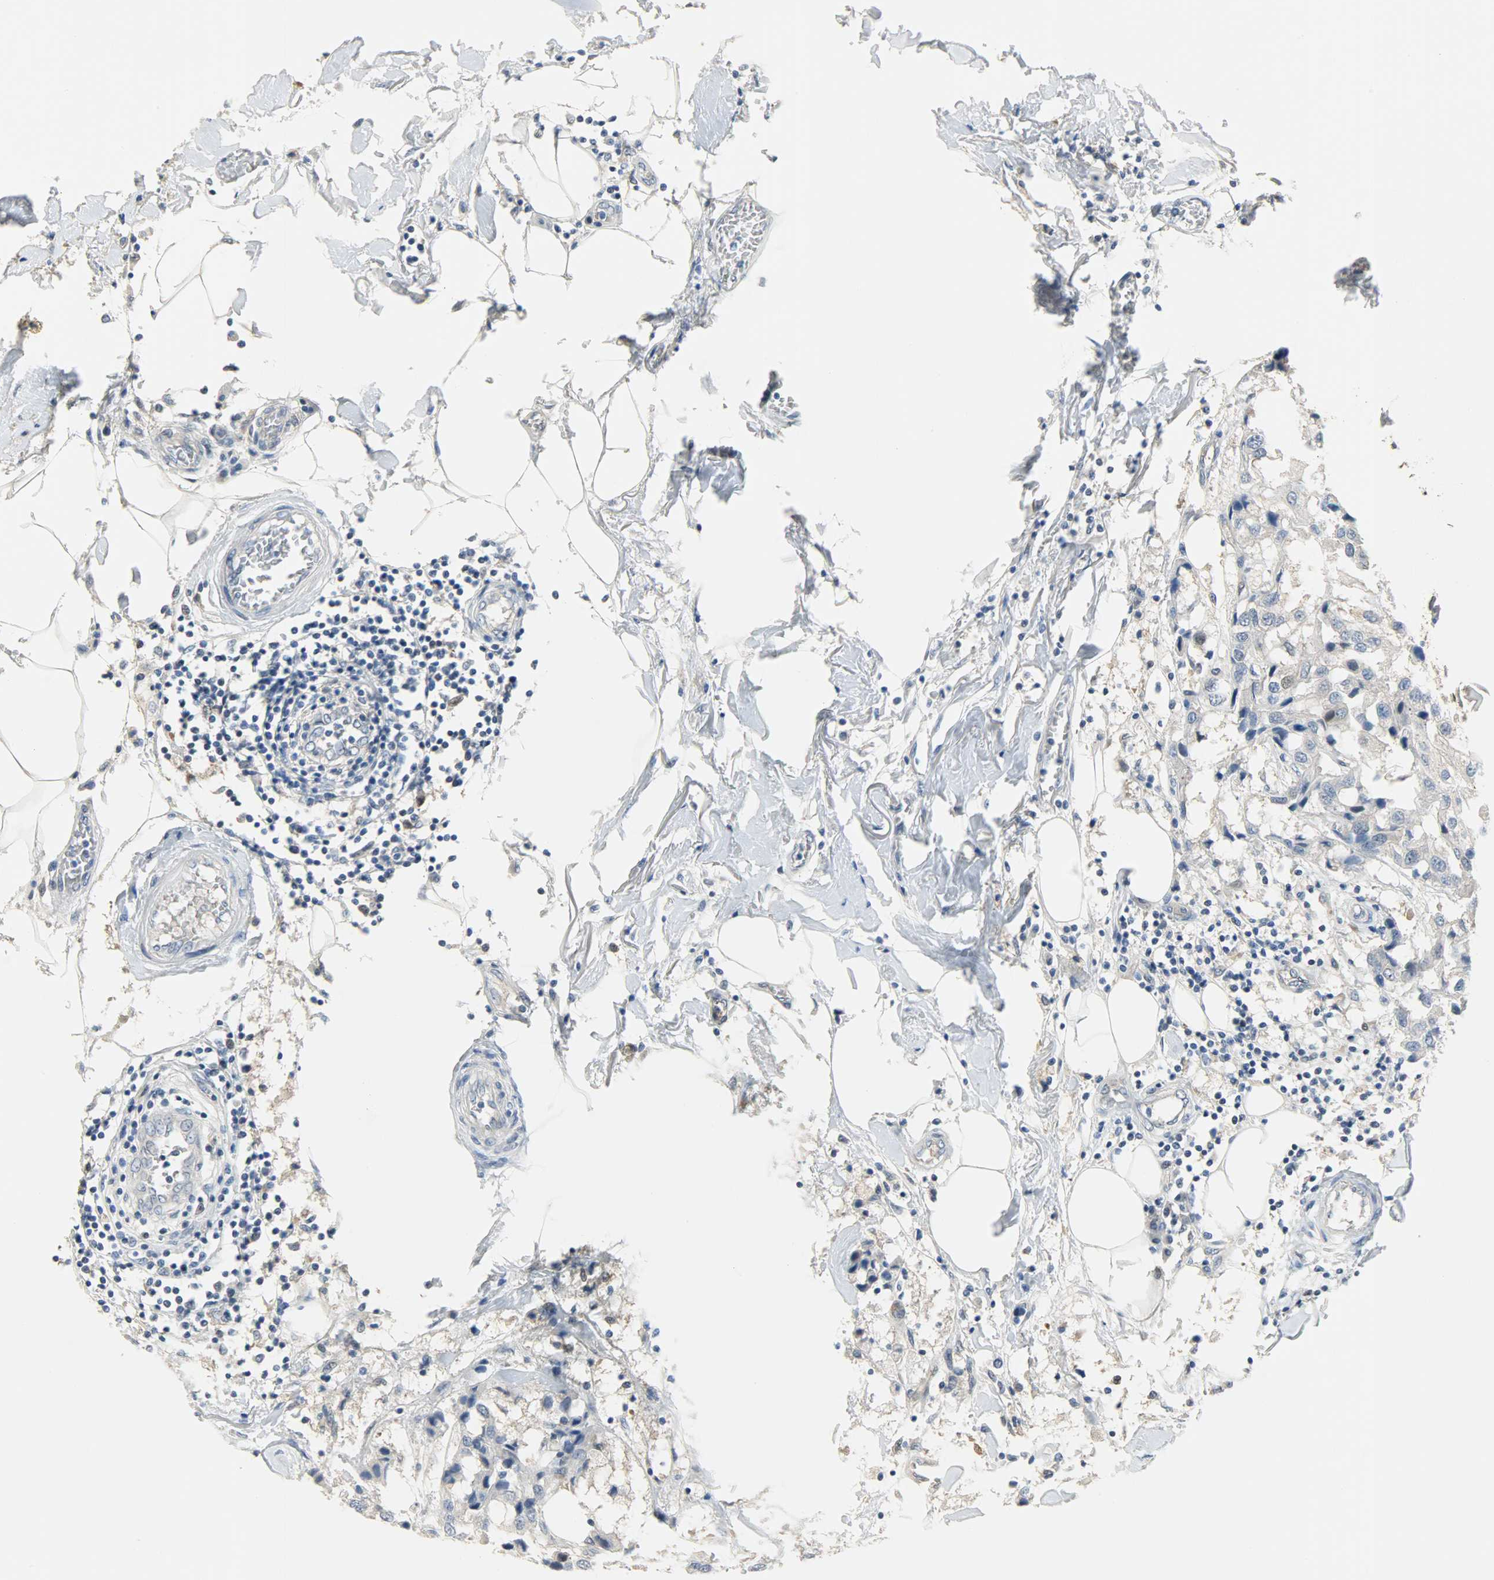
{"staining": {"intensity": "negative", "quantity": "none", "location": "none"}, "tissue": "breast cancer", "cell_type": "Tumor cells", "image_type": "cancer", "snomed": [{"axis": "morphology", "description": "Duct carcinoma"}, {"axis": "topography", "description": "Breast"}], "caption": "The immunohistochemistry (IHC) photomicrograph has no significant staining in tumor cells of breast cancer (infiltrating ductal carcinoma) tissue. (DAB (3,3'-diaminobenzidine) IHC with hematoxylin counter stain).", "gene": "EIF4EBP1", "patient": {"sex": "female", "age": 80}}